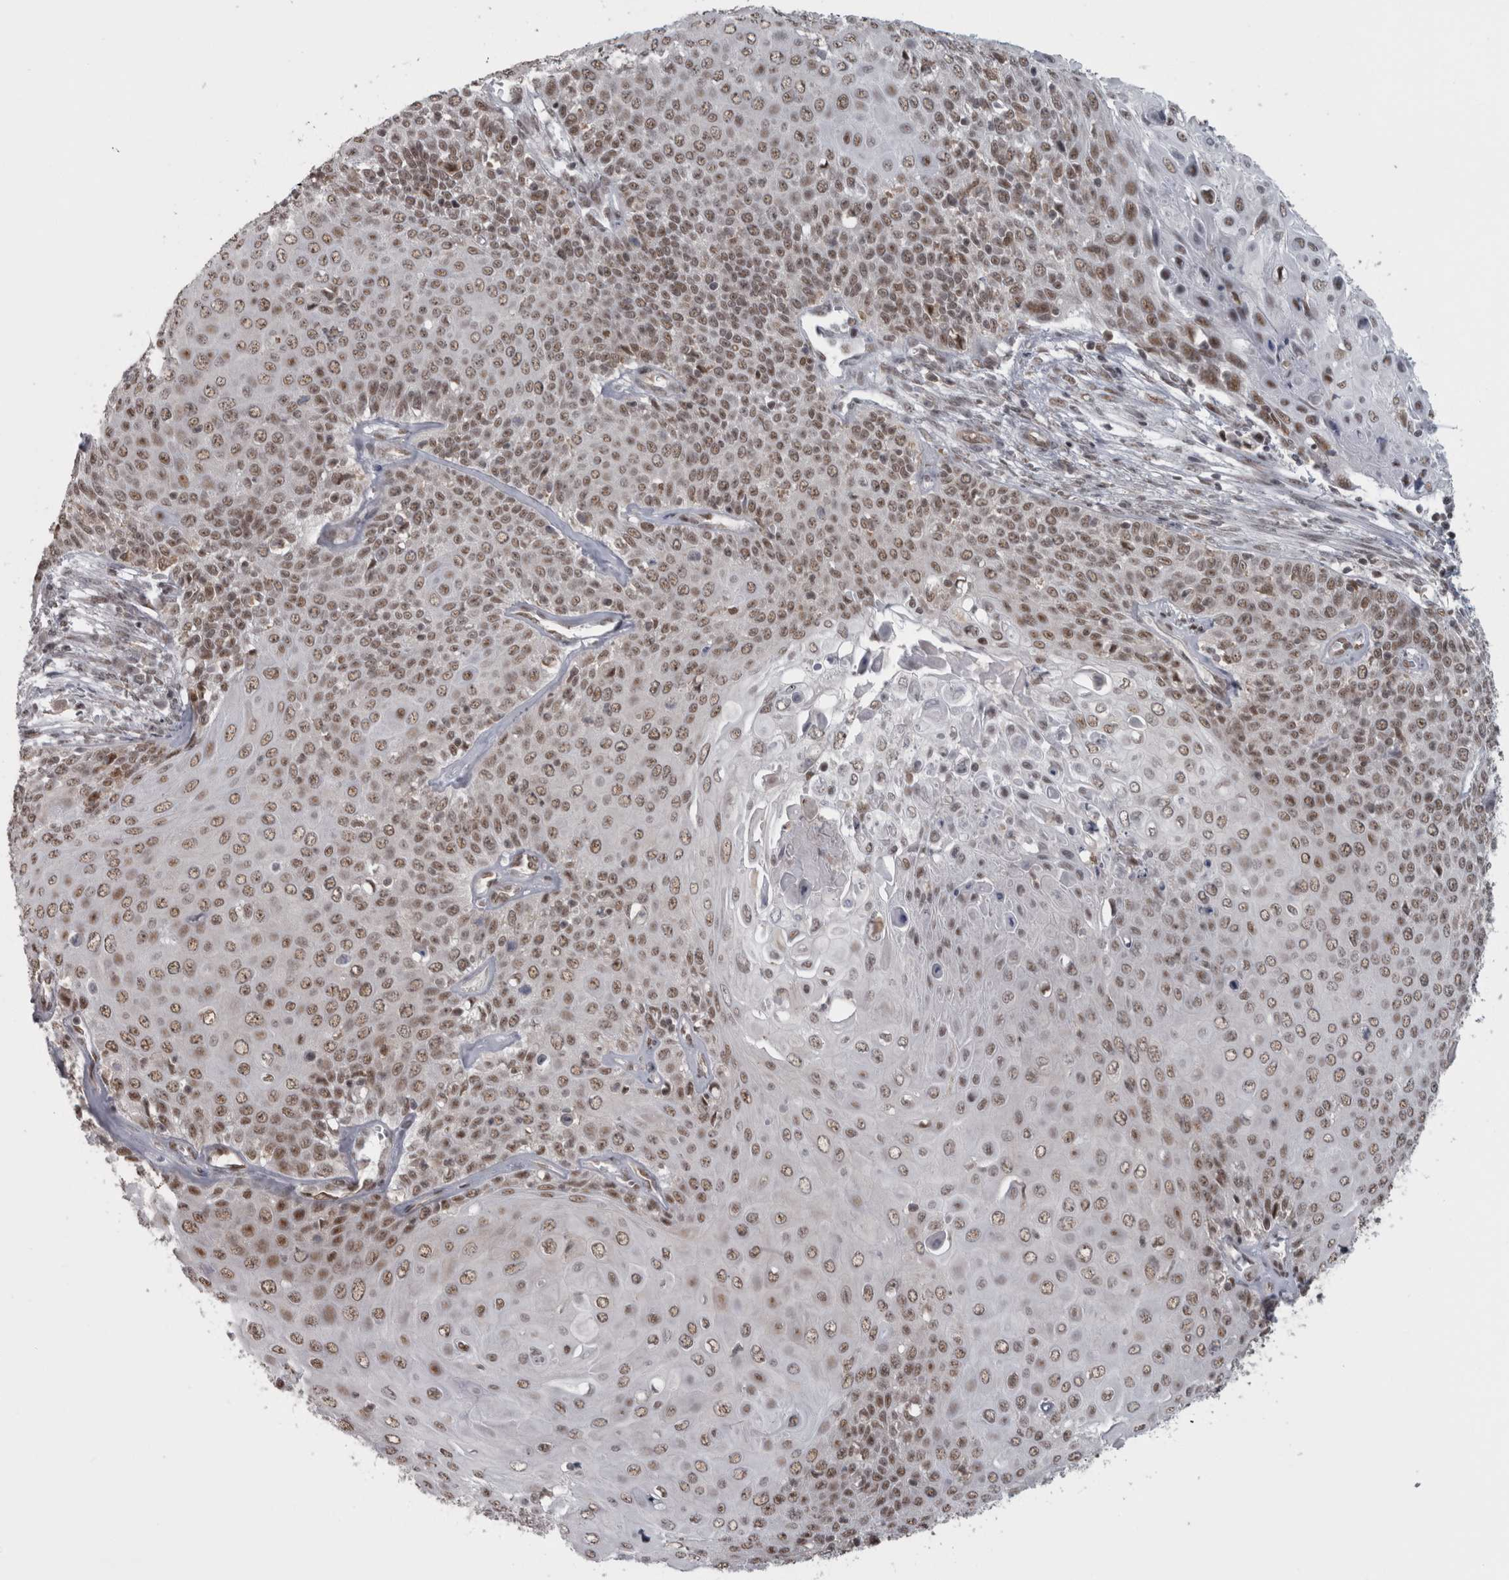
{"staining": {"intensity": "moderate", "quantity": ">75%", "location": "nuclear"}, "tissue": "cervical cancer", "cell_type": "Tumor cells", "image_type": "cancer", "snomed": [{"axis": "morphology", "description": "Squamous cell carcinoma, NOS"}, {"axis": "topography", "description": "Cervix"}], "caption": "This is an image of immunohistochemistry (IHC) staining of cervical squamous cell carcinoma, which shows moderate staining in the nuclear of tumor cells.", "gene": "MICU3", "patient": {"sex": "female", "age": 39}}